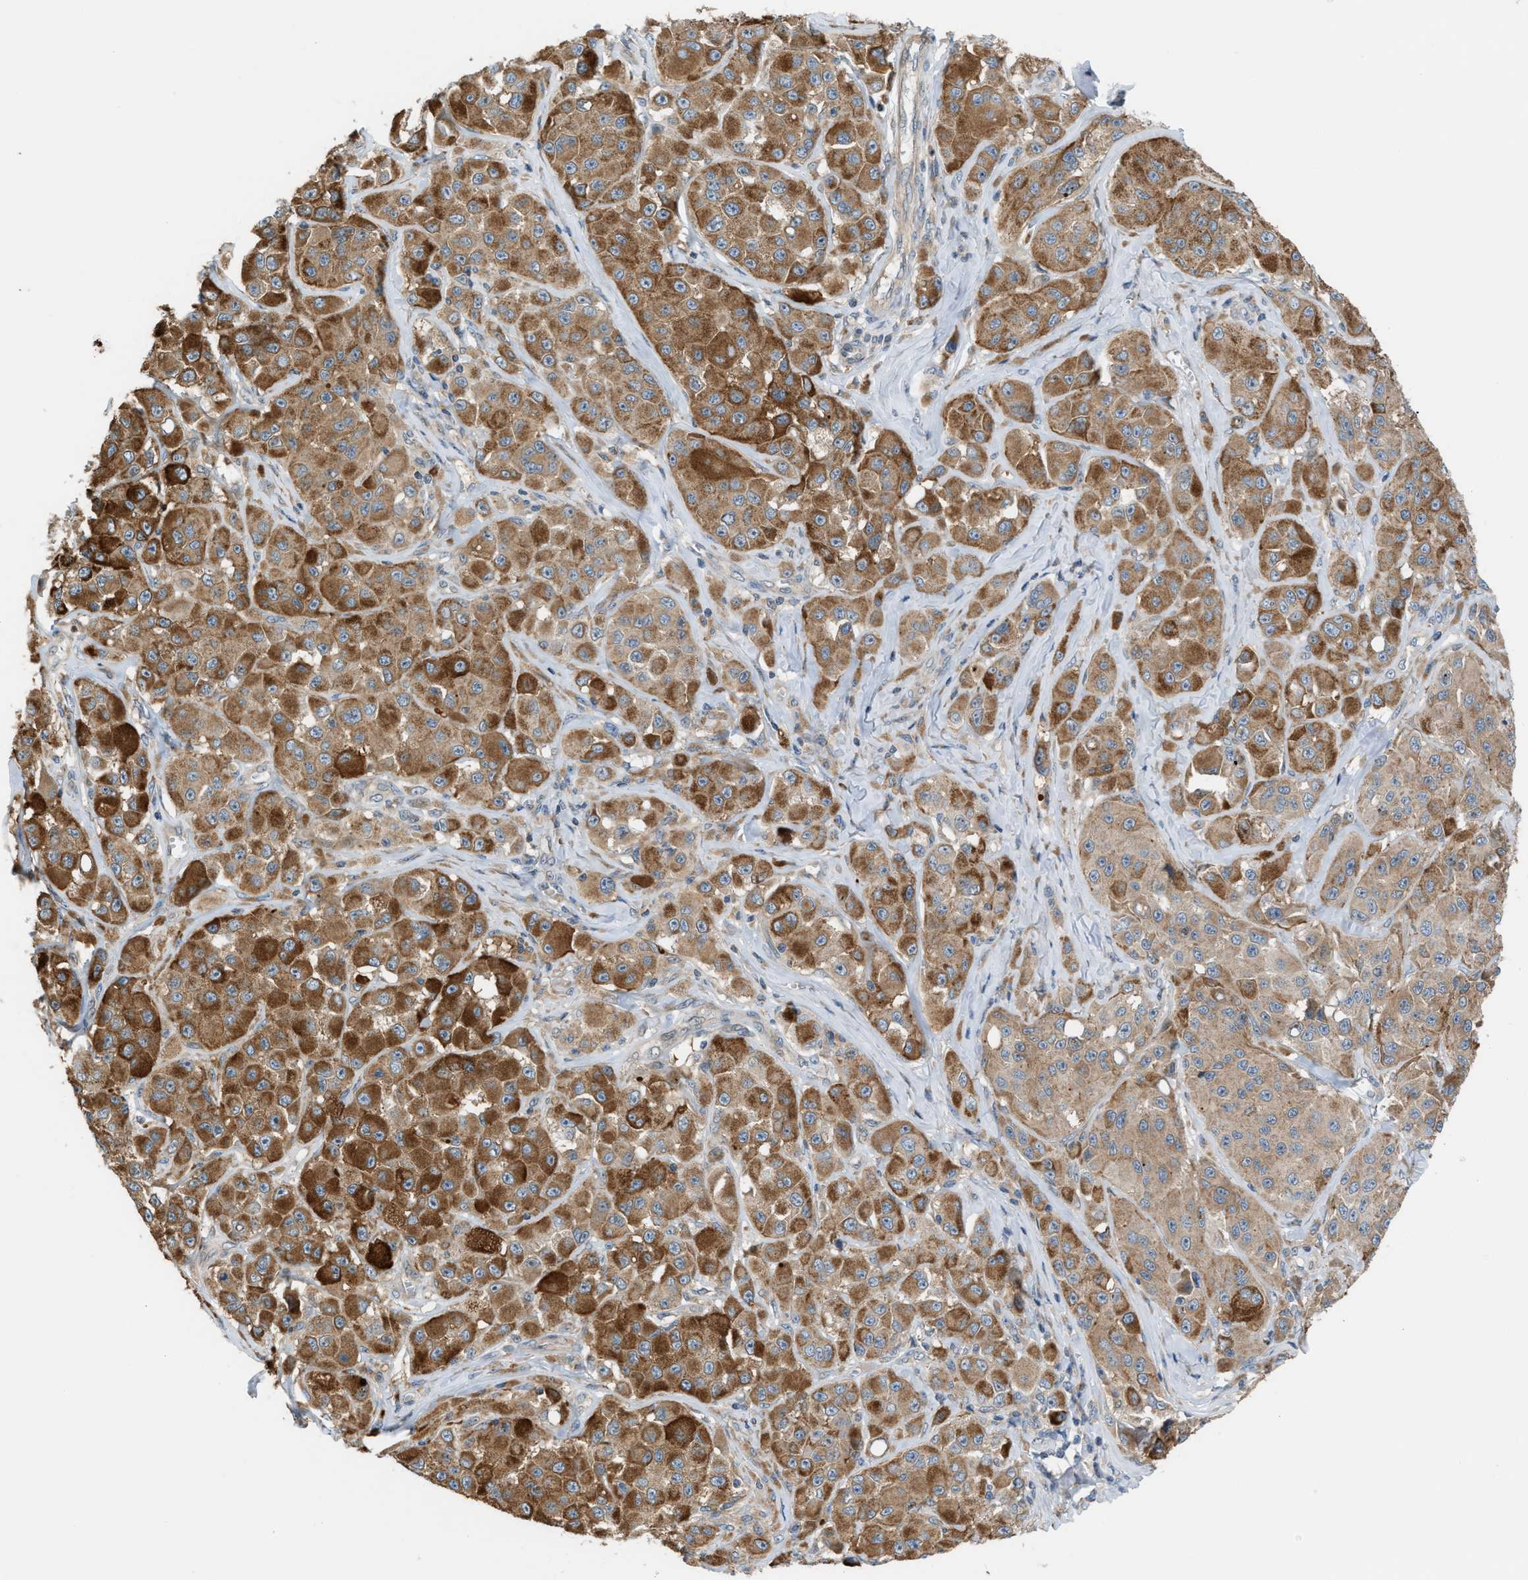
{"staining": {"intensity": "moderate", "quantity": ">75%", "location": "cytoplasmic/membranous"}, "tissue": "melanoma", "cell_type": "Tumor cells", "image_type": "cancer", "snomed": [{"axis": "morphology", "description": "Malignant melanoma, NOS"}, {"axis": "topography", "description": "Skin"}], "caption": "Immunohistochemistry (IHC) (DAB) staining of human malignant melanoma displays moderate cytoplasmic/membranous protein positivity in approximately >75% of tumor cells. Immunohistochemistry stains the protein in brown and the nuclei are stained blue.", "gene": "PDCL", "patient": {"sex": "male", "age": 84}}